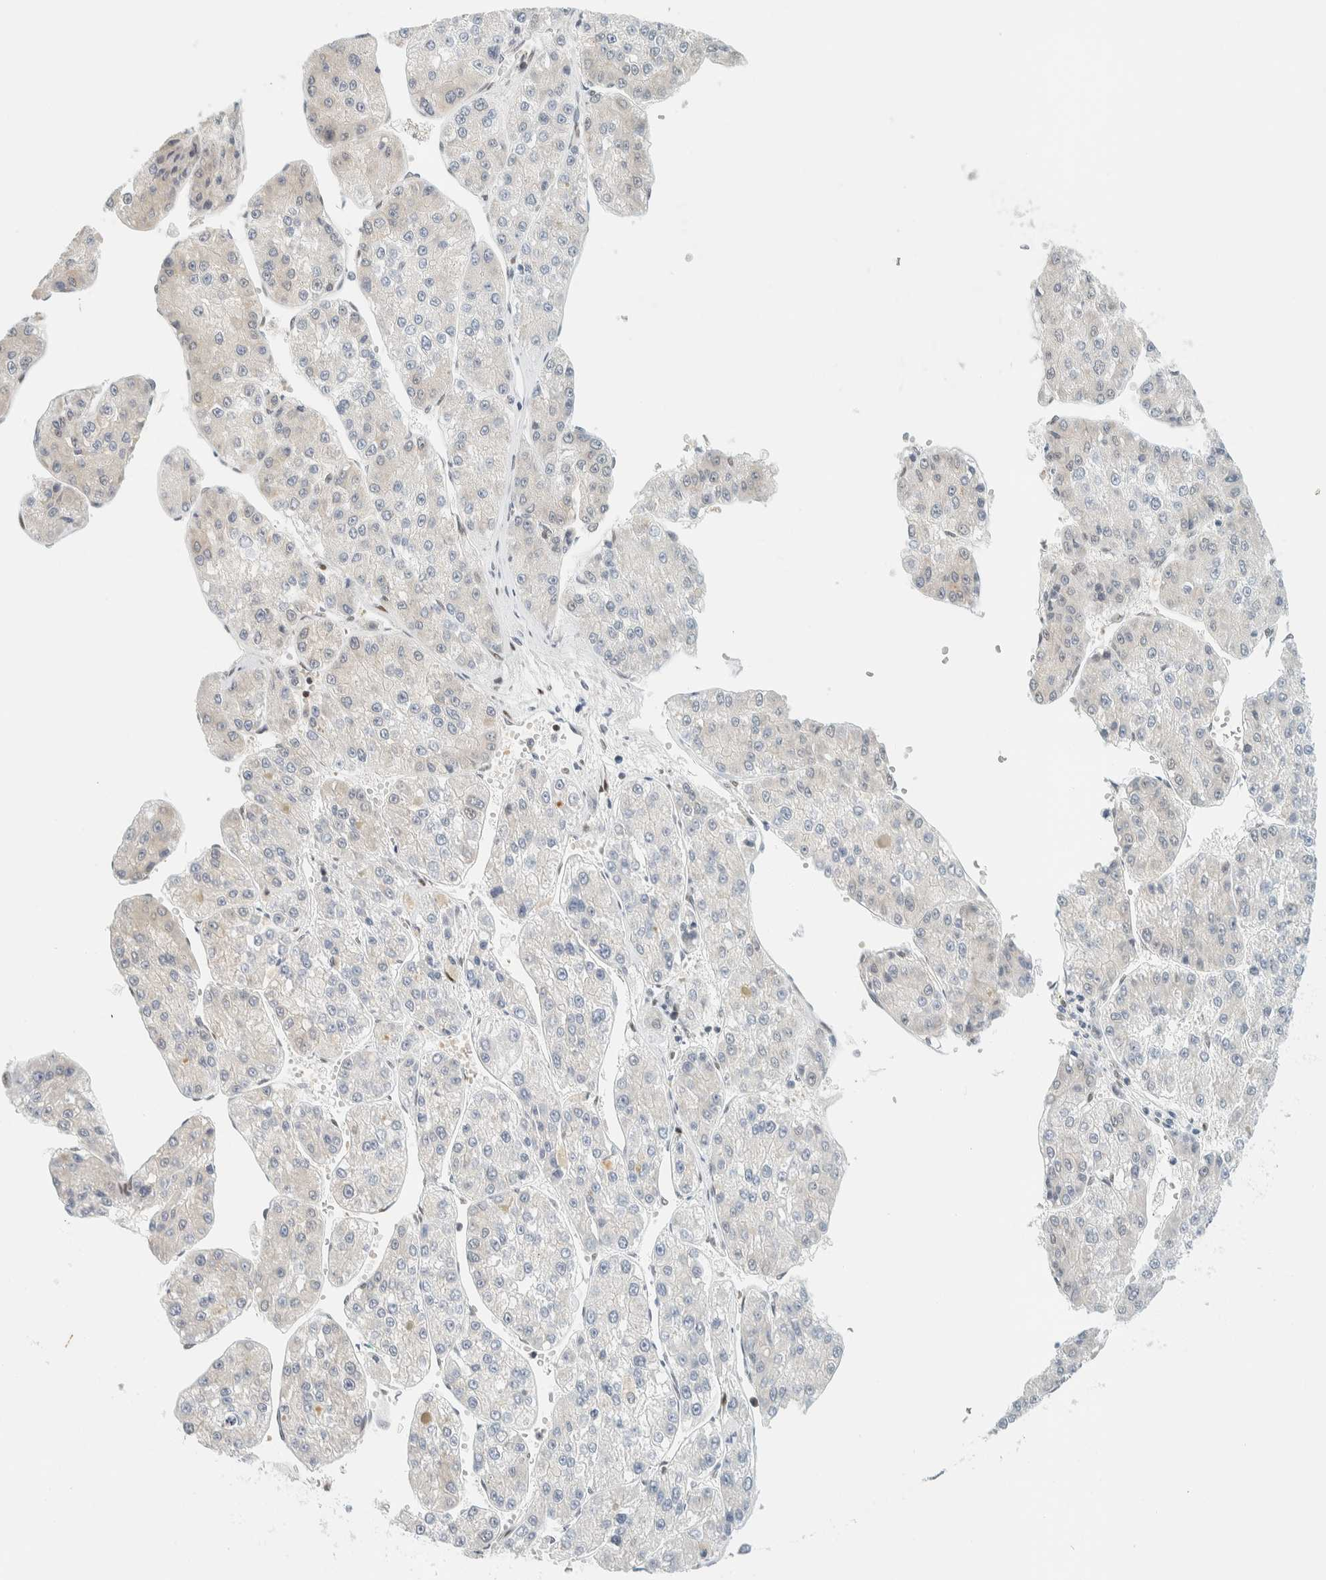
{"staining": {"intensity": "negative", "quantity": "none", "location": "none"}, "tissue": "liver cancer", "cell_type": "Tumor cells", "image_type": "cancer", "snomed": [{"axis": "morphology", "description": "Carcinoma, Hepatocellular, NOS"}, {"axis": "topography", "description": "Liver"}], "caption": "Immunohistochemistry (IHC) image of neoplastic tissue: hepatocellular carcinoma (liver) stained with DAB (3,3'-diaminobenzidine) demonstrates no significant protein expression in tumor cells.", "gene": "ZNF683", "patient": {"sex": "female", "age": 73}}